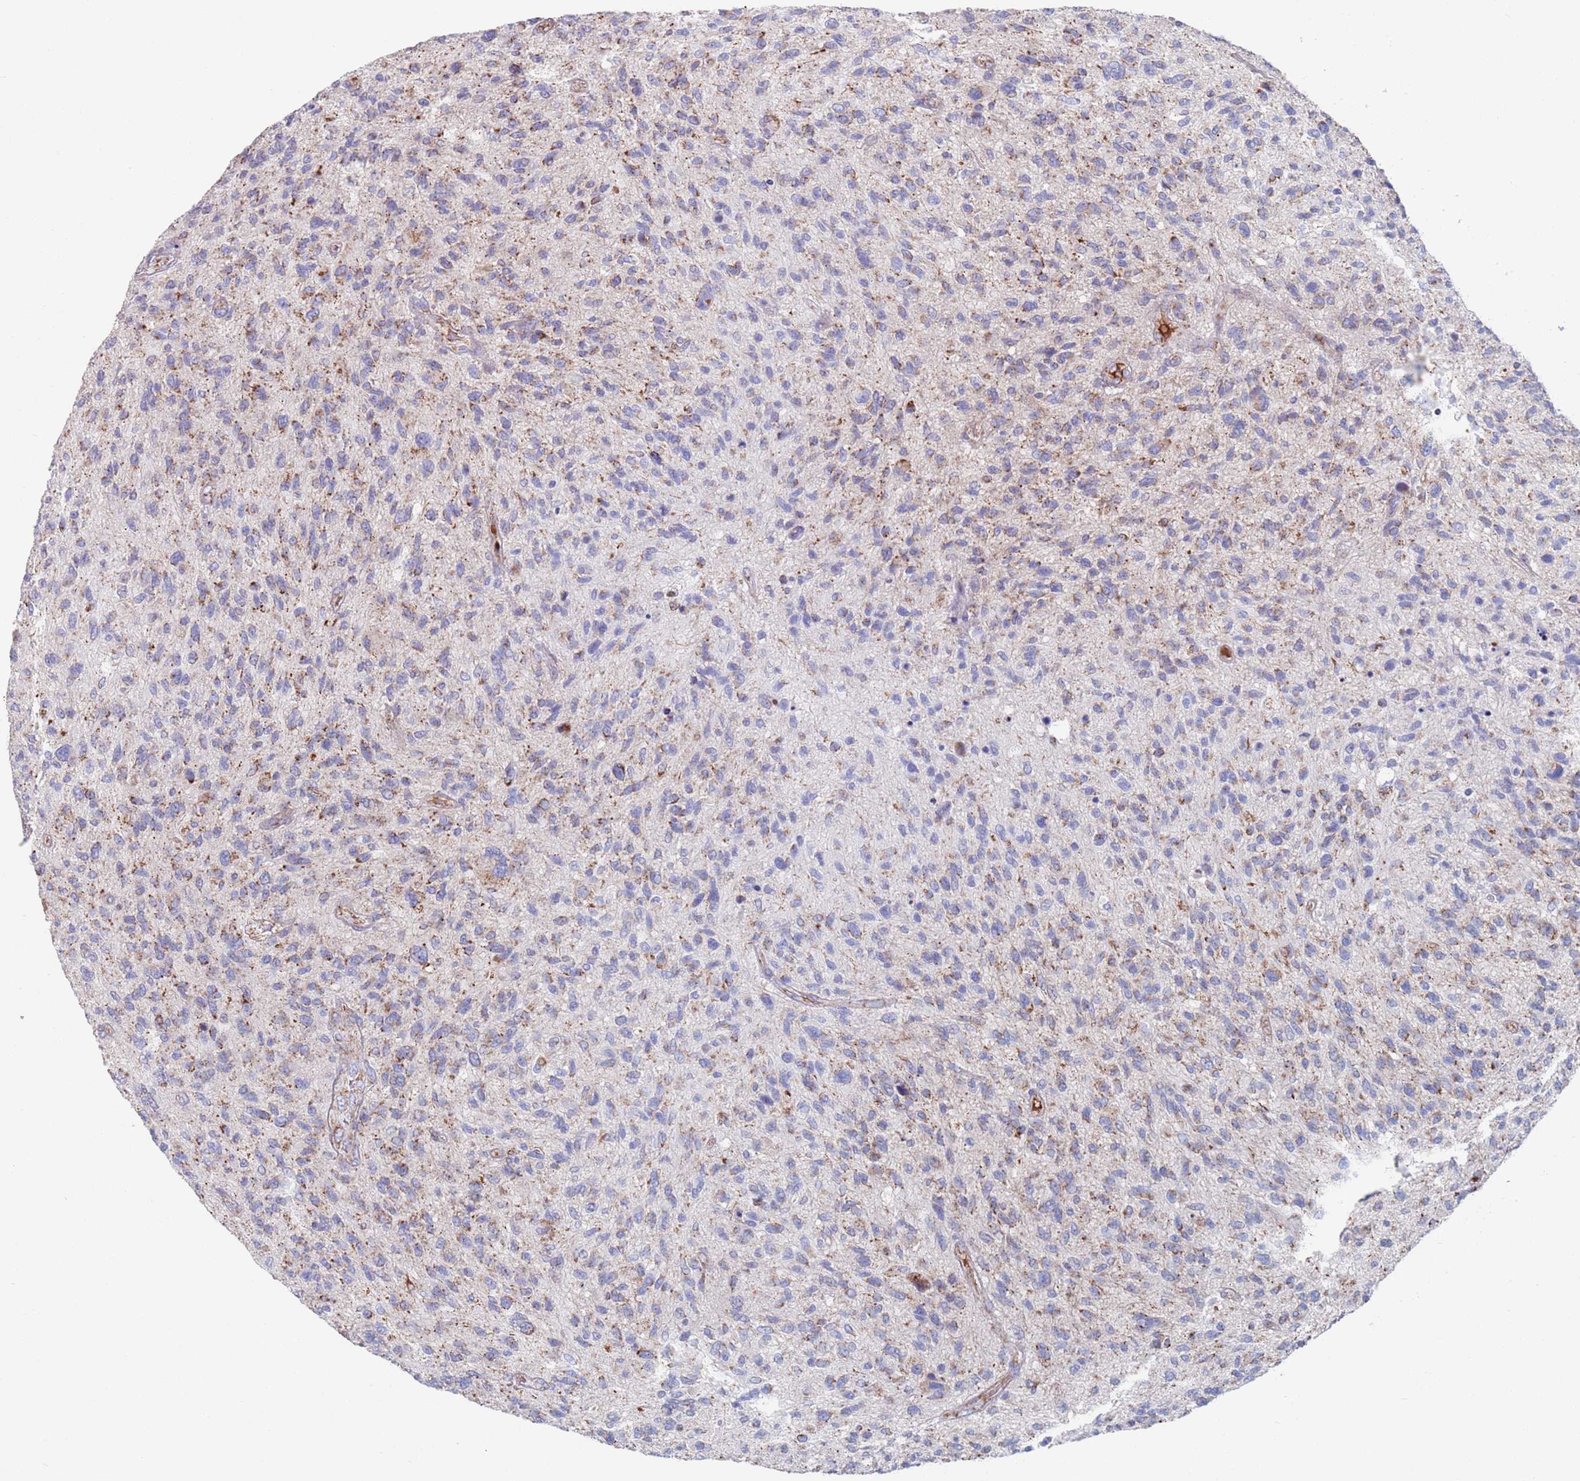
{"staining": {"intensity": "moderate", "quantity": "25%-75%", "location": "cytoplasmic/membranous"}, "tissue": "glioma", "cell_type": "Tumor cells", "image_type": "cancer", "snomed": [{"axis": "morphology", "description": "Glioma, malignant, High grade"}, {"axis": "topography", "description": "Brain"}], "caption": "Protein staining of malignant glioma (high-grade) tissue reveals moderate cytoplasmic/membranous positivity in approximately 25%-75% of tumor cells.", "gene": "MRPL22", "patient": {"sex": "male", "age": 47}}